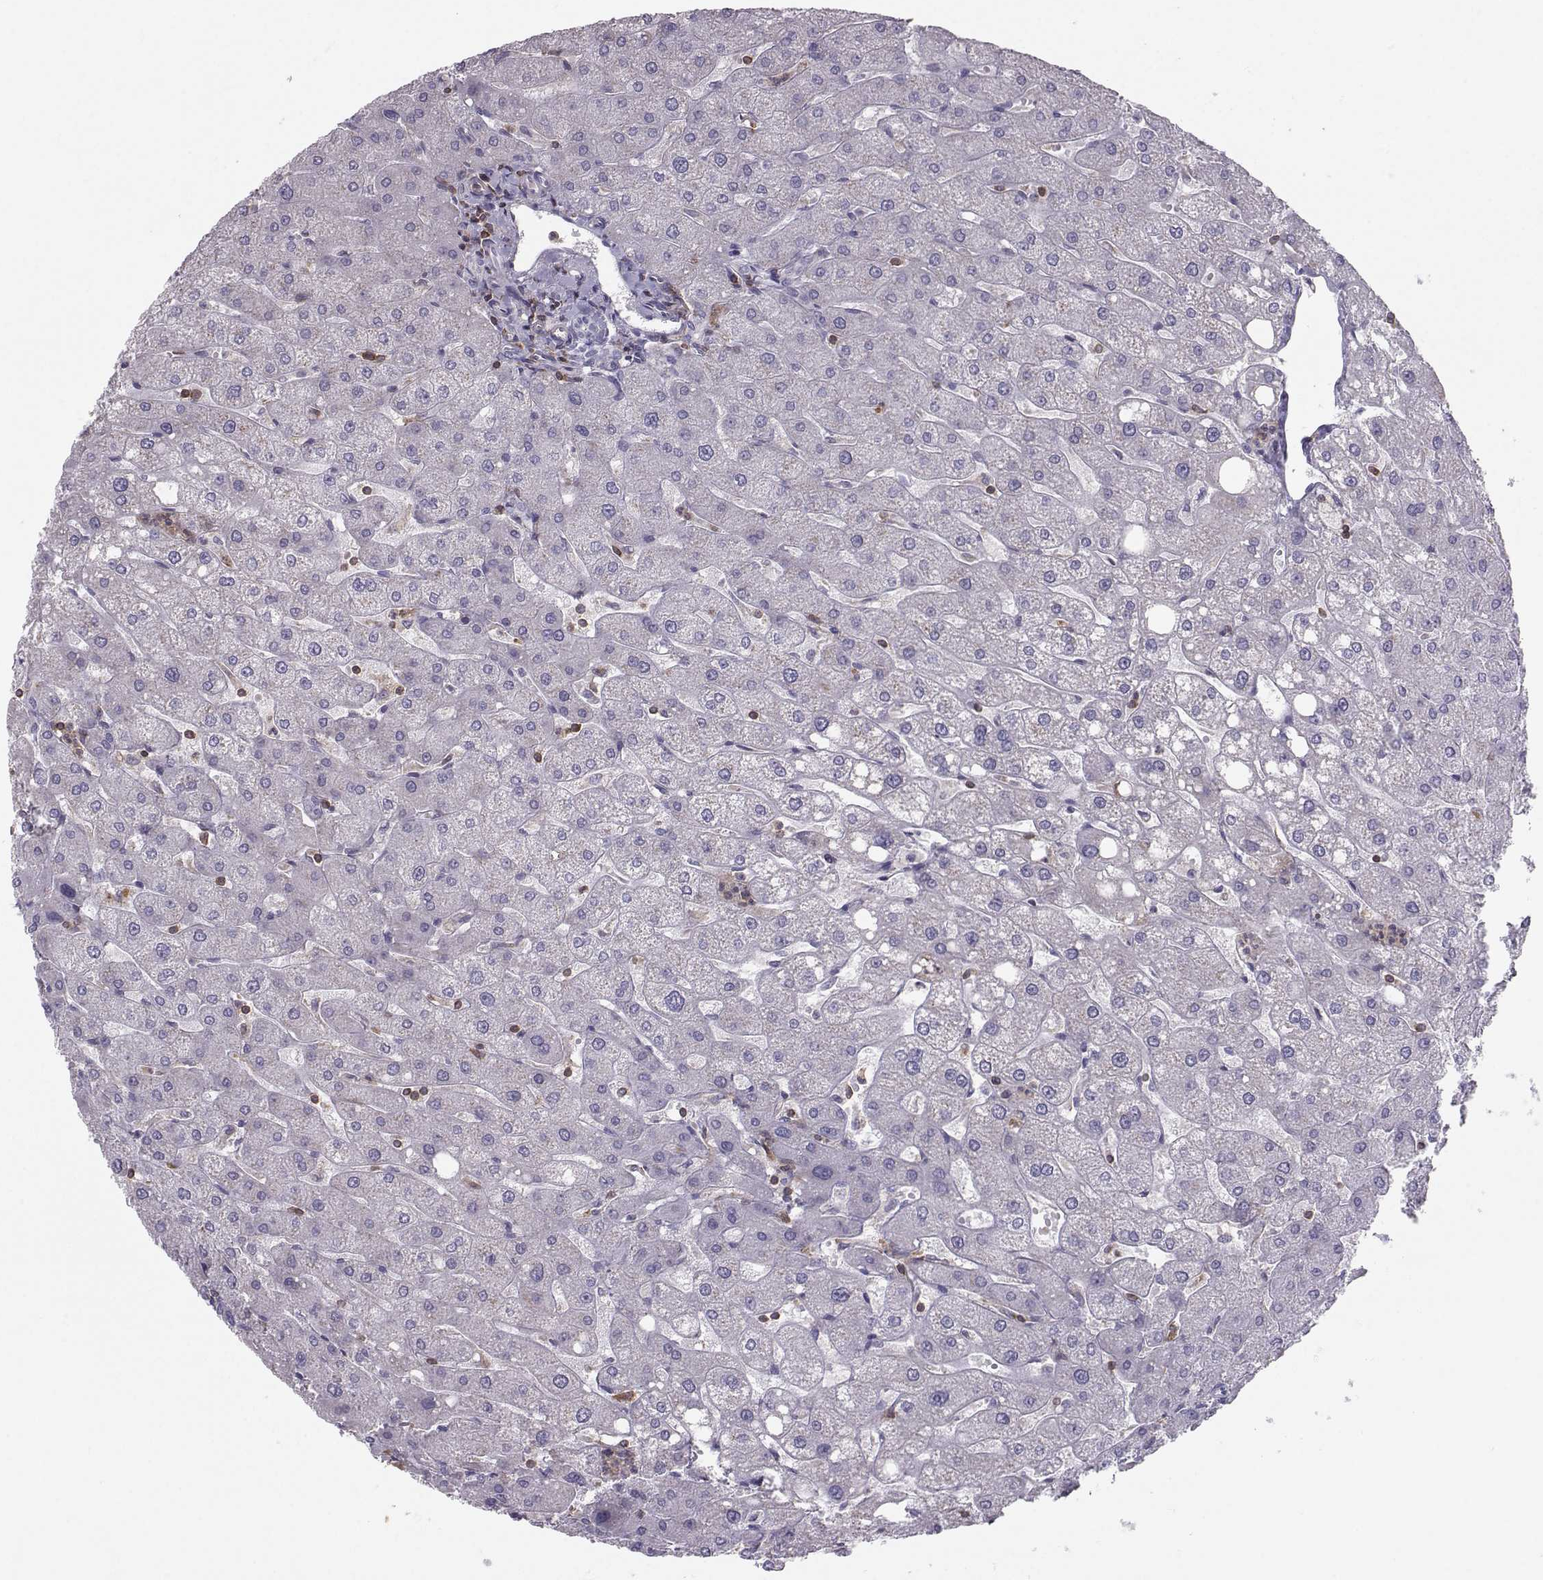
{"staining": {"intensity": "negative", "quantity": "none", "location": "none"}, "tissue": "liver", "cell_type": "Cholangiocytes", "image_type": "normal", "snomed": [{"axis": "morphology", "description": "Normal tissue, NOS"}, {"axis": "topography", "description": "Liver"}], "caption": "The immunohistochemistry (IHC) photomicrograph has no significant positivity in cholangiocytes of liver.", "gene": "ZBTB32", "patient": {"sex": "male", "age": 67}}